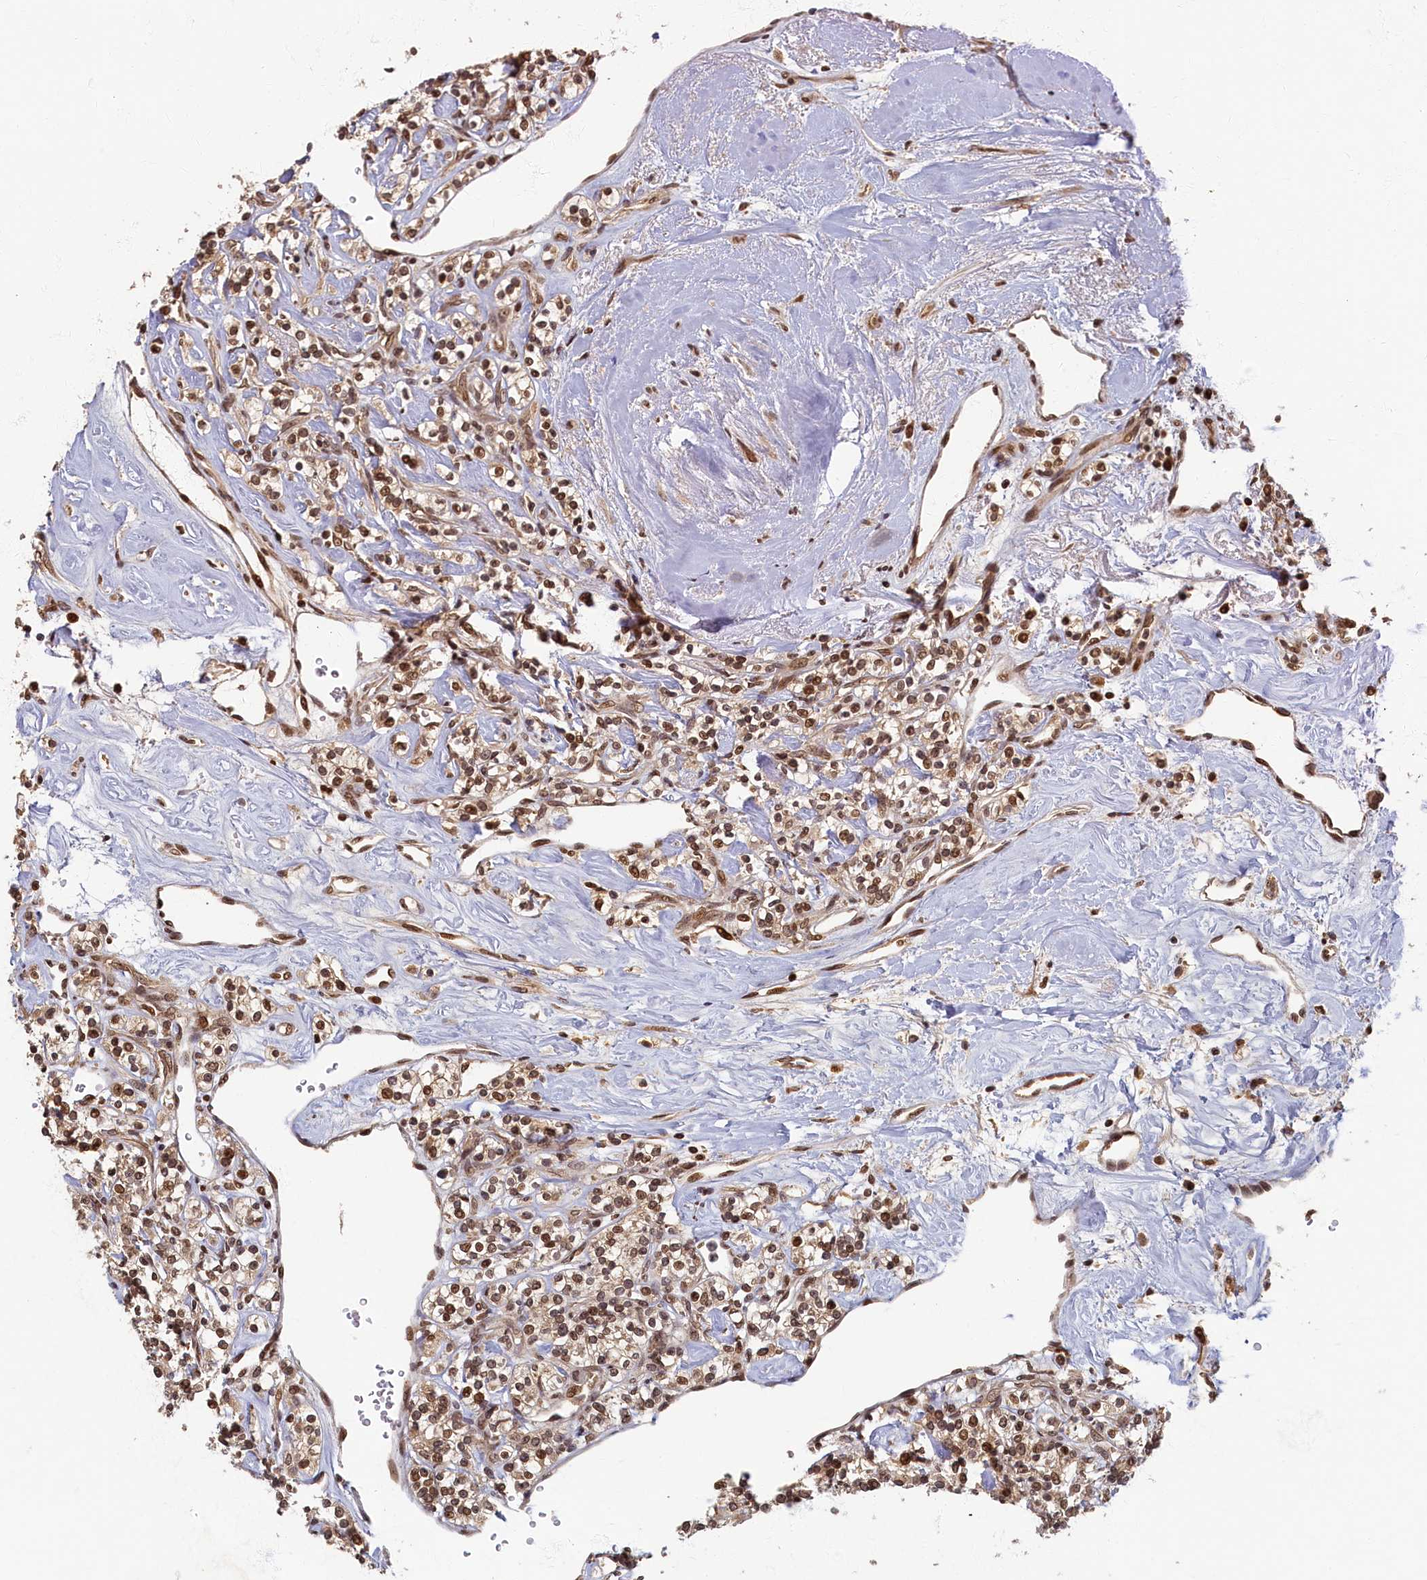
{"staining": {"intensity": "moderate", "quantity": ">75%", "location": "nuclear"}, "tissue": "renal cancer", "cell_type": "Tumor cells", "image_type": "cancer", "snomed": [{"axis": "morphology", "description": "Adenocarcinoma, NOS"}, {"axis": "topography", "description": "Kidney"}], "caption": "A brown stain highlights moderate nuclear staining of a protein in human adenocarcinoma (renal) tumor cells.", "gene": "CKAP2L", "patient": {"sex": "male", "age": 77}}